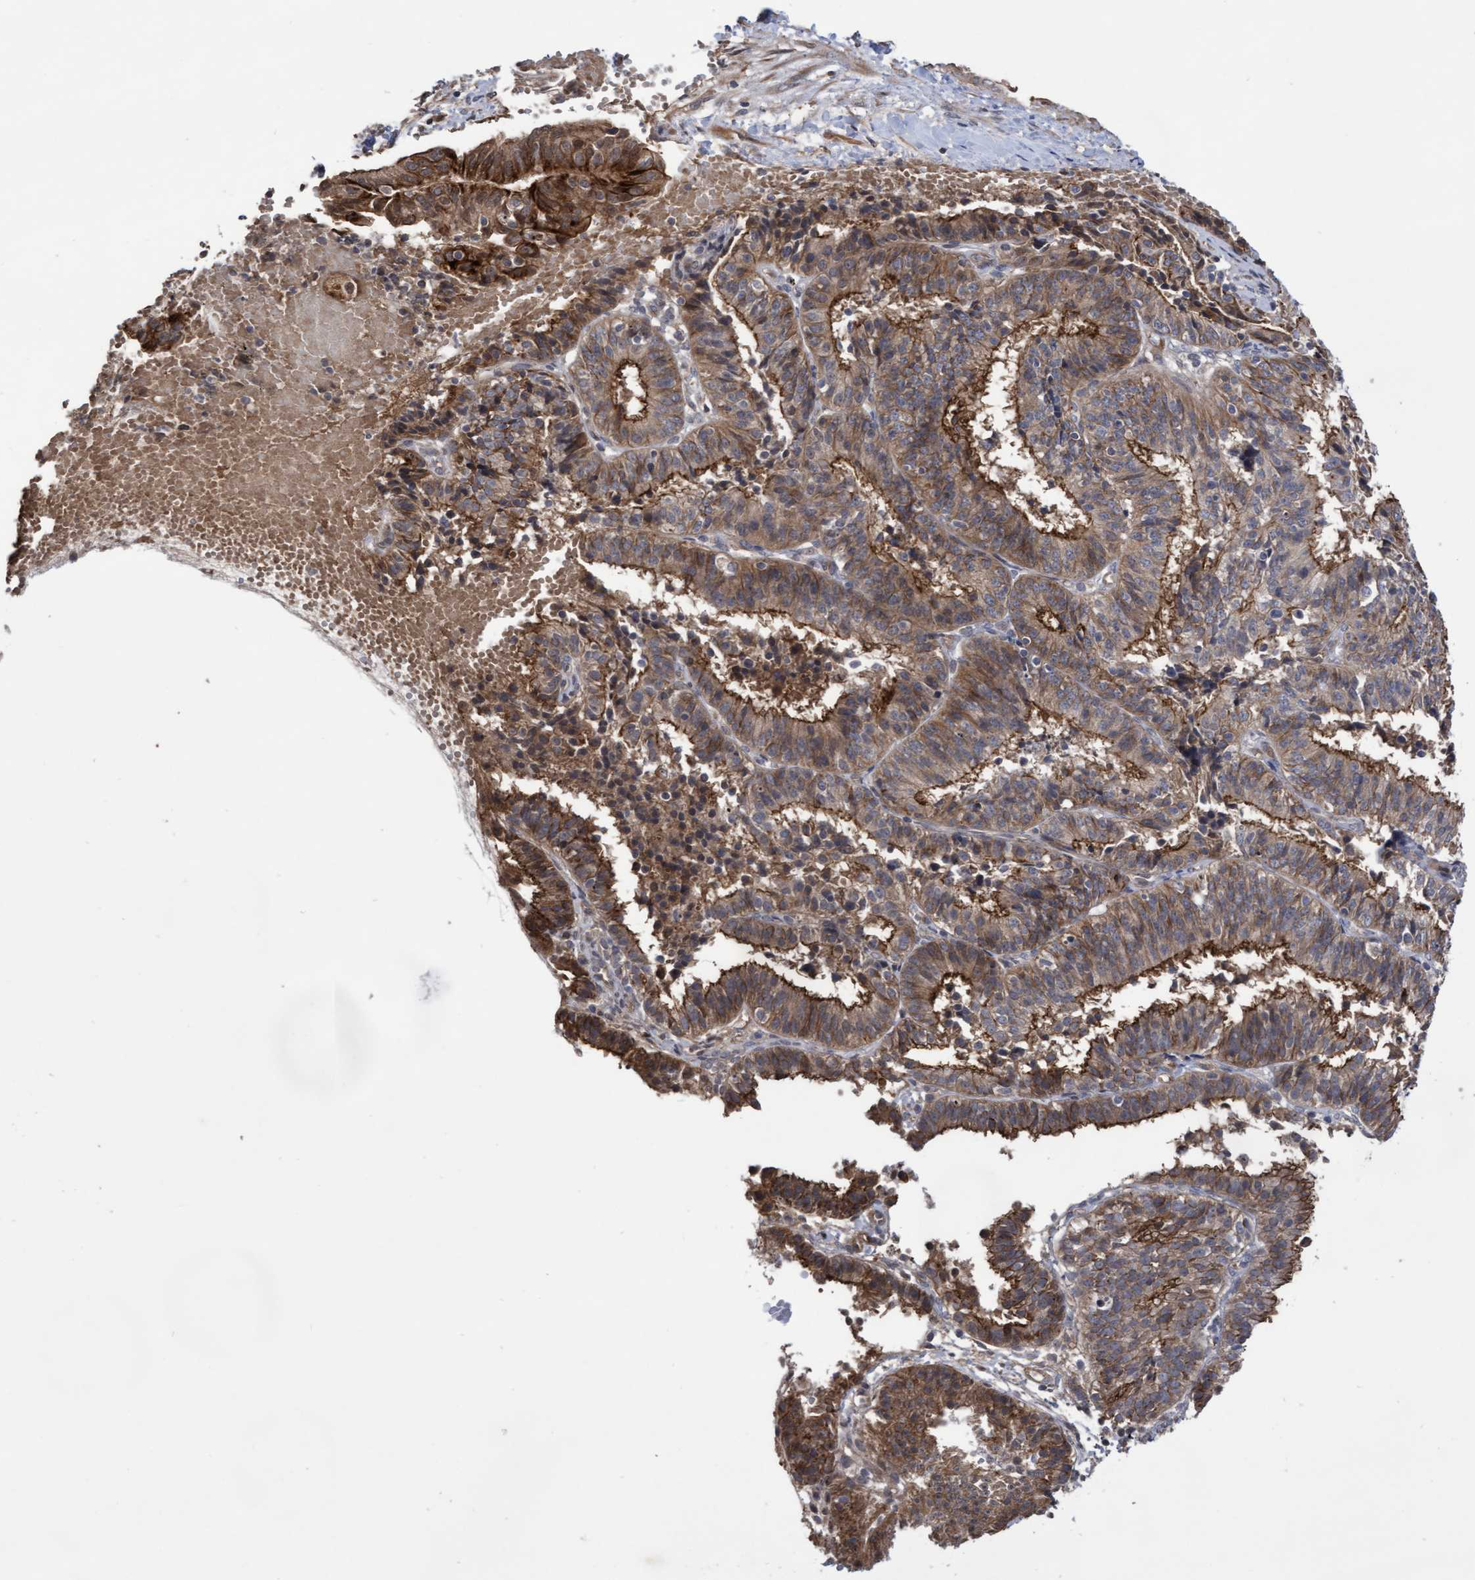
{"staining": {"intensity": "moderate", "quantity": ">75%", "location": "cytoplasmic/membranous"}, "tissue": "endometrial cancer", "cell_type": "Tumor cells", "image_type": "cancer", "snomed": [{"axis": "morphology", "description": "Adenocarcinoma, NOS"}, {"axis": "topography", "description": "Endometrium"}], "caption": "Human endometrial cancer stained for a protein (brown) displays moderate cytoplasmic/membranous positive expression in approximately >75% of tumor cells.", "gene": "COBL", "patient": {"sex": "female", "age": 51}}